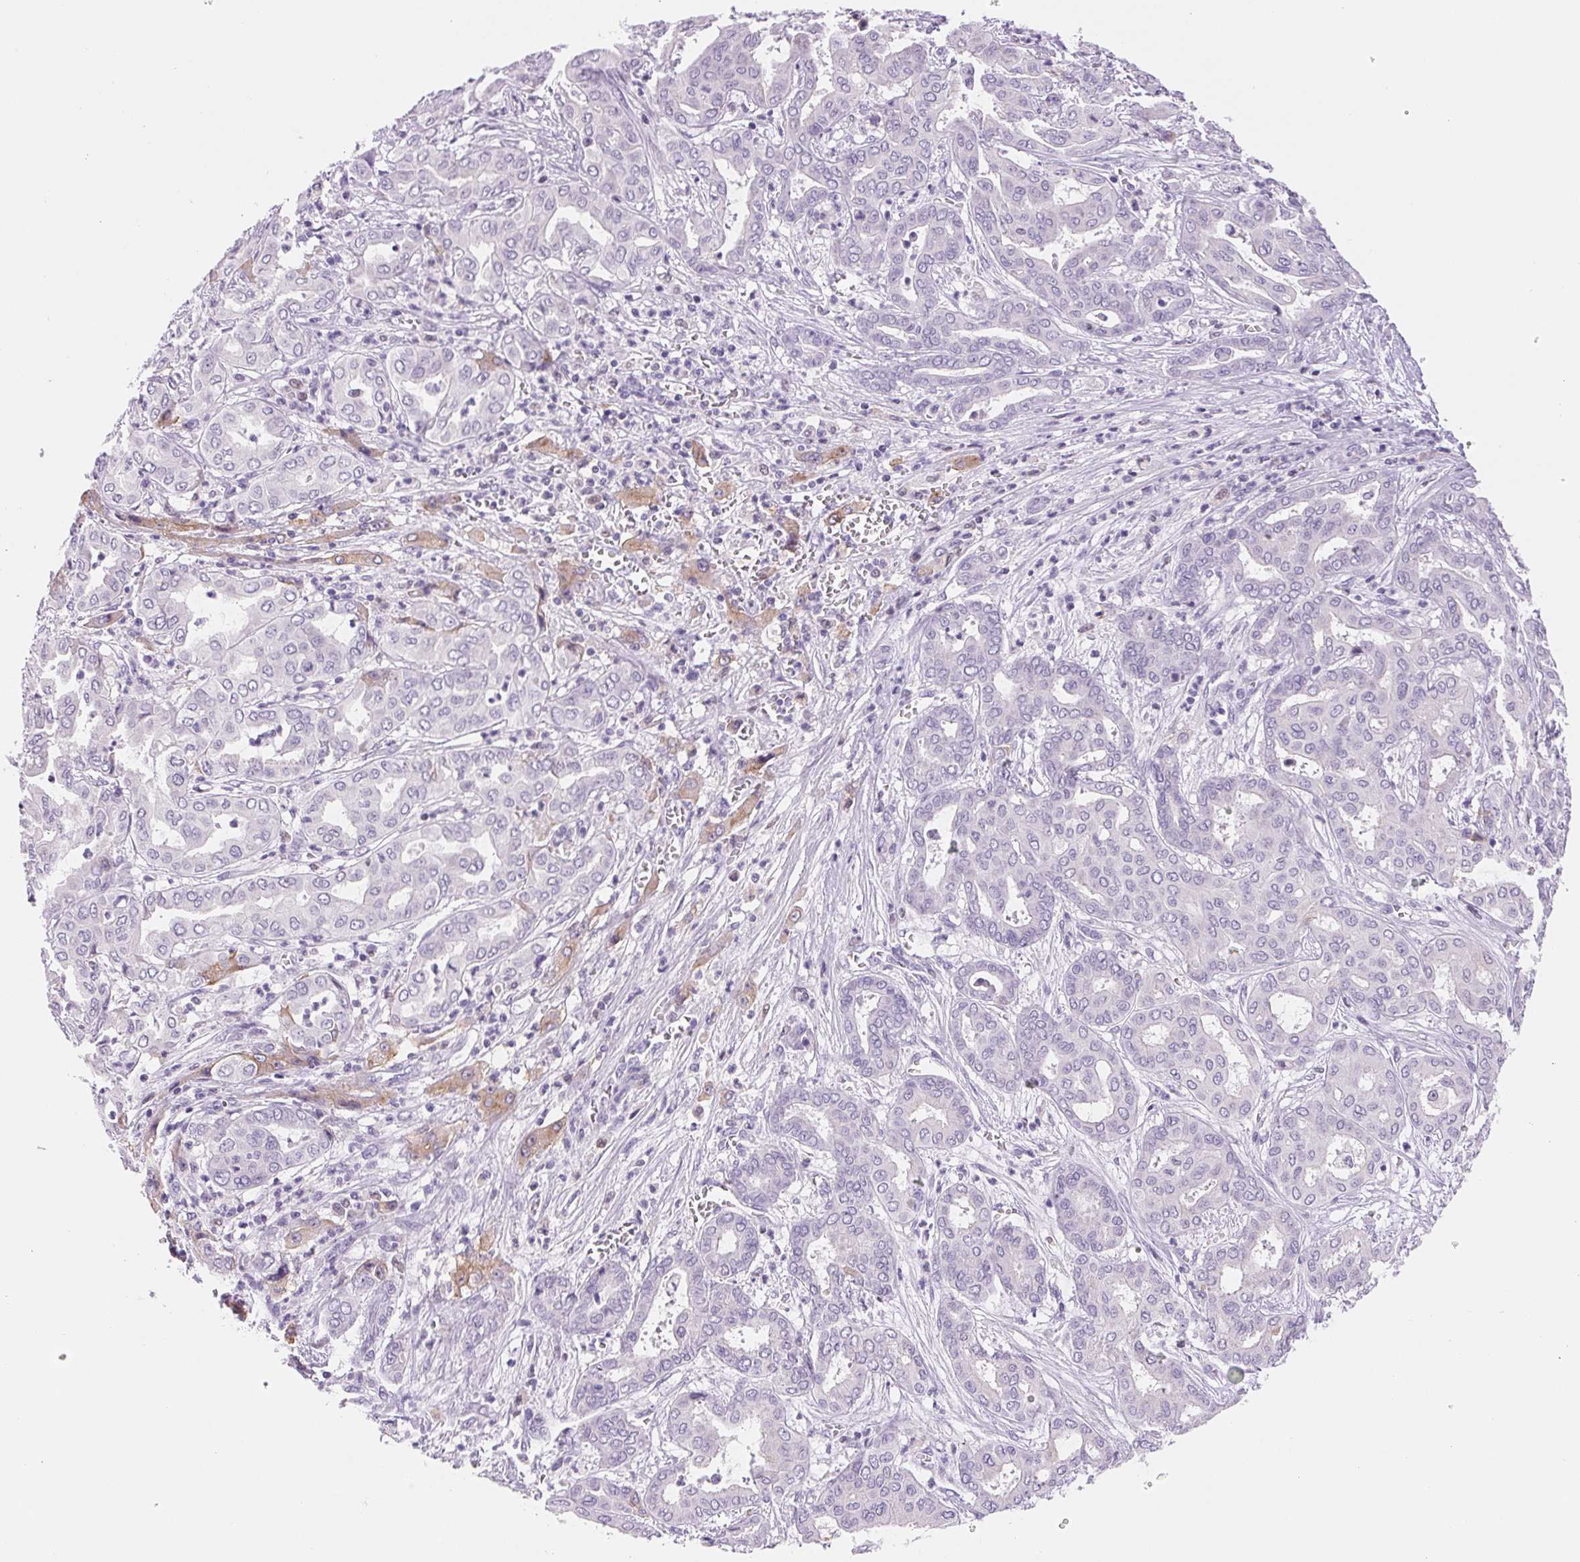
{"staining": {"intensity": "negative", "quantity": "none", "location": "none"}, "tissue": "liver cancer", "cell_type": "Tumor cells", "image_type": "cancer", "snomed": [{"axis": "morphology", "description": "Cholangiocarcinoma"}, {"axis": "topography", "description": "Liver"}], "caption": "Tumor cells are negative for protein expression in human cholangiocarcinoma (liver).", "gene": "ASGR2", "patient": {"sex": "female", "age": 64}}